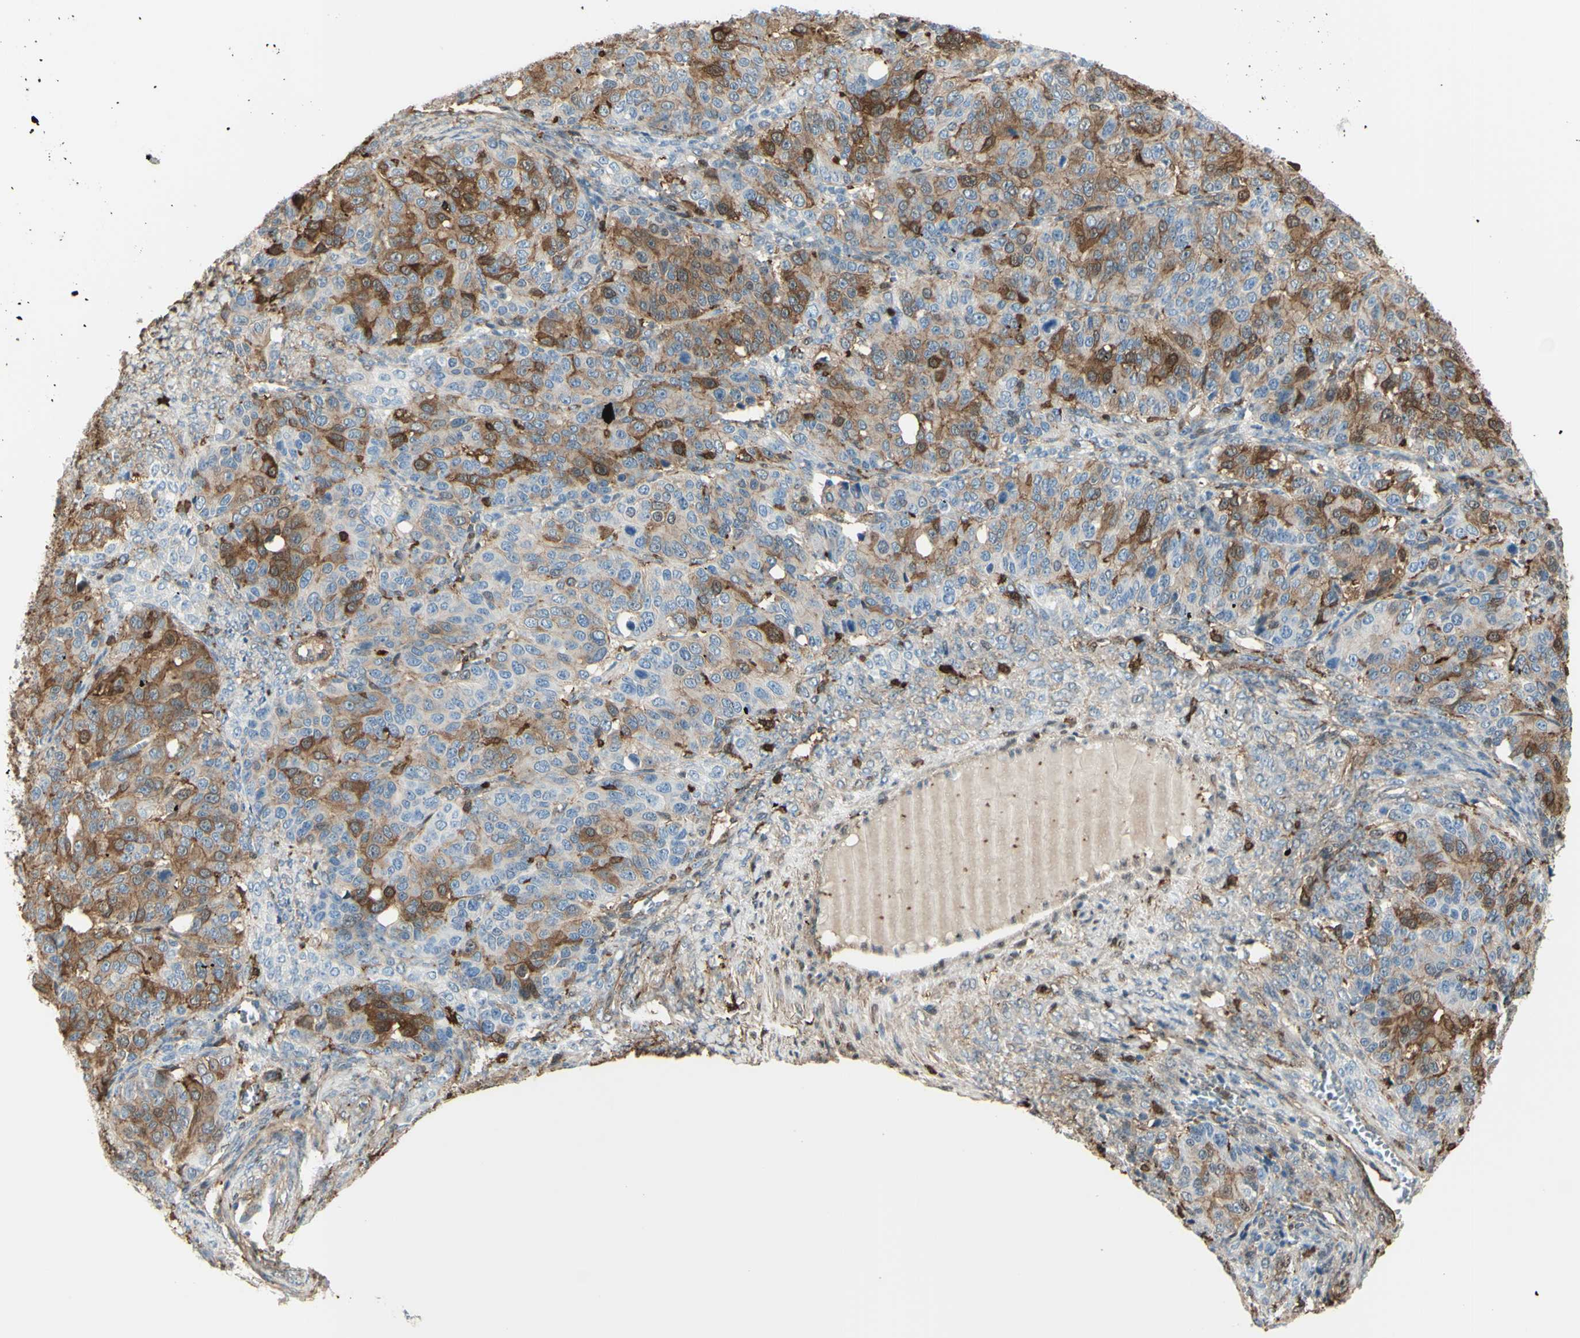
{"staining": {"intensity": "moderate", "quantity": "<25%", "location": "cytoplasmic/membranous"}, "tissue": "ovarian cancer", "cell_type": "Tumor cells", "image_type": "cancer", "snomed": [{"axis": "morphology", "description": "Carcinoma, endometroid"}, {"axis": "topography", "description": "Ovary"}], "caption": "Endometroid carcinoma (ovarian) stained with DAB (3,3'-diaminobenzidine) immunohistochemistry (IHC) shows low levels of moderate cytoplasmic/membranous expression in about <25% of tumor cells.", "gene": "GSN", "patient": {"sex": "female", "age": 51}}